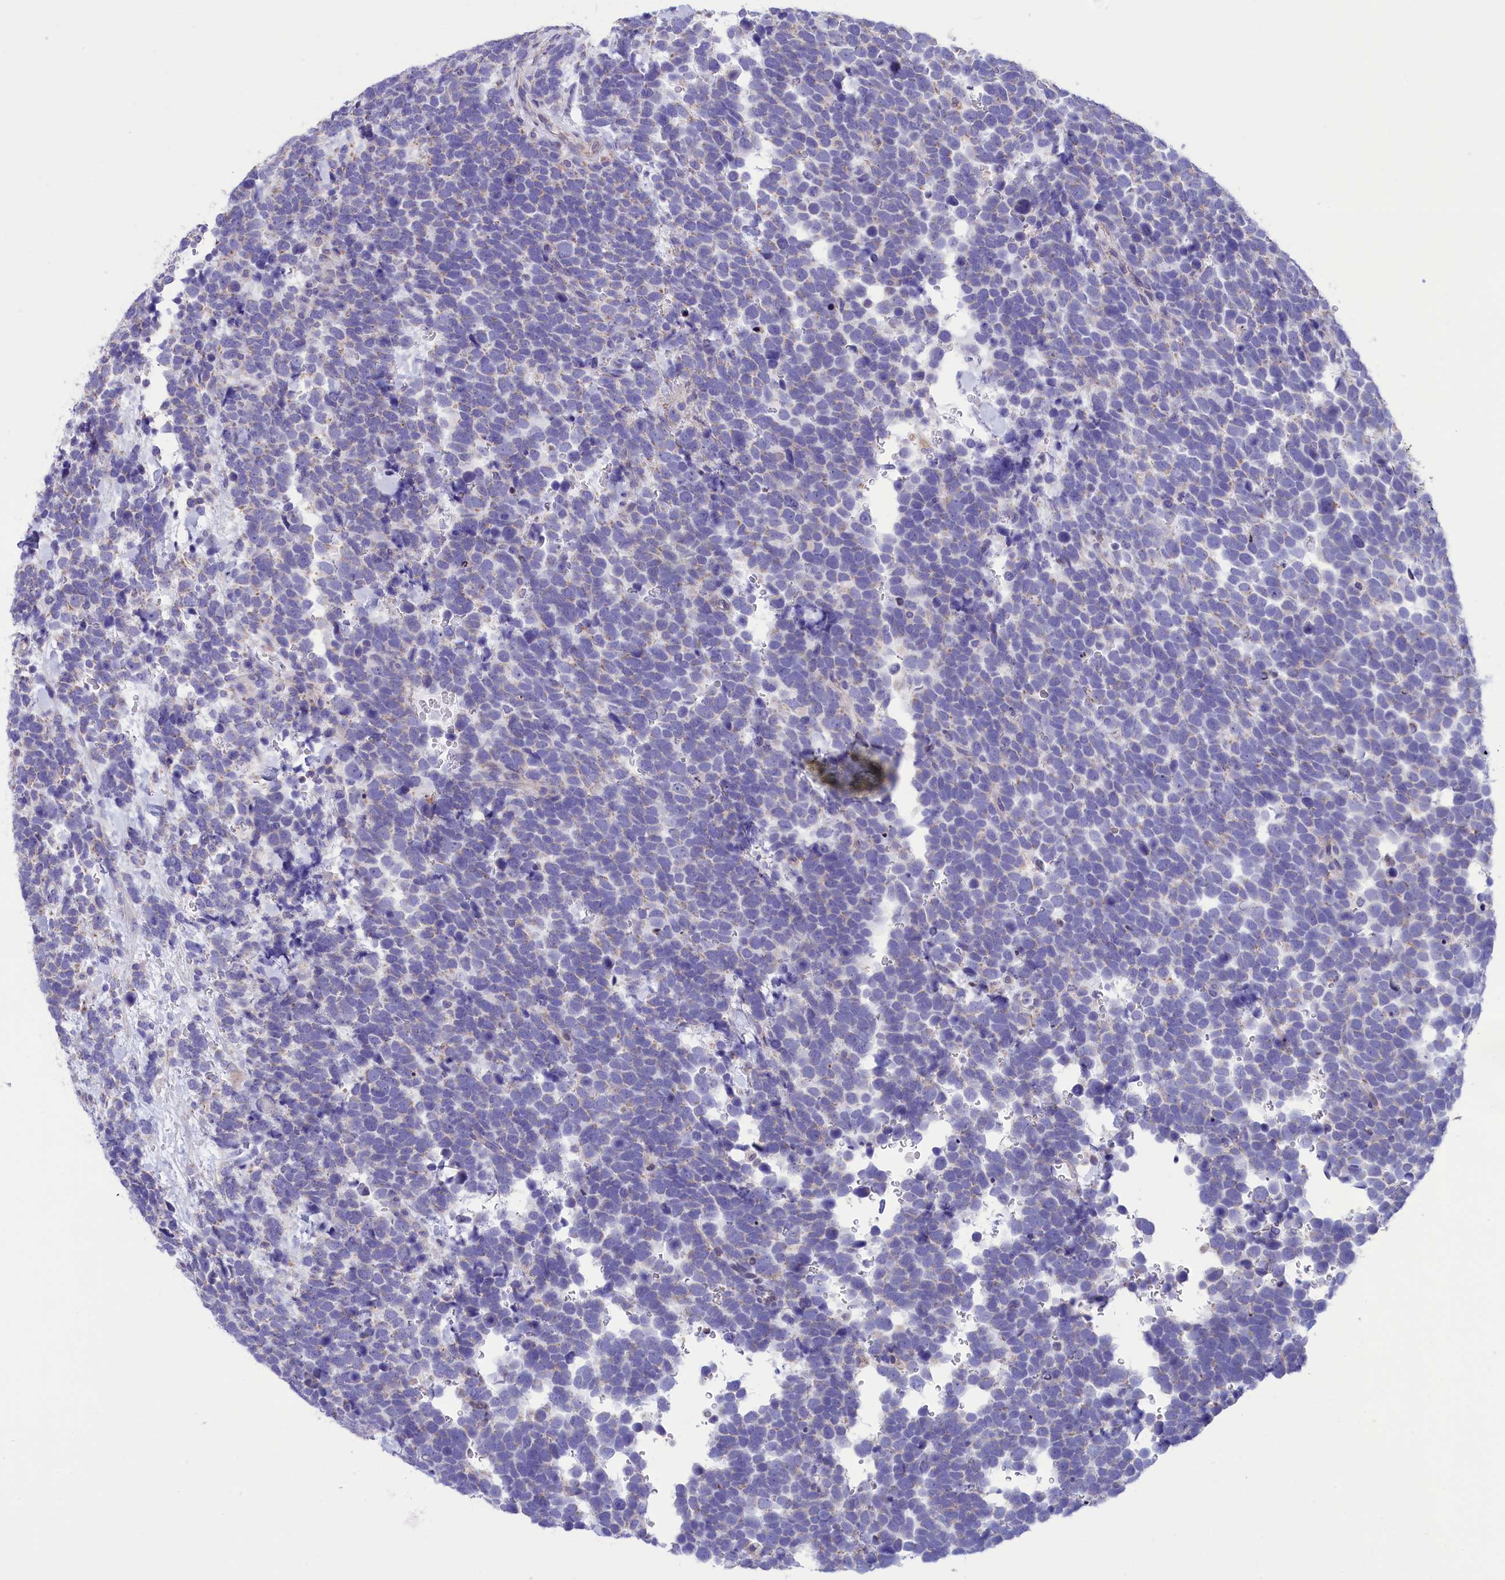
{"staining": {"intensity": "negative", "quantity": "none", "location": "none"}, "tissue": "urothelial cancer", "cell_type": "Tumor cells", "image_type": "cancer", "snomed": [{"axis": "morphology", "description": "Urothelial carcinoma, High grade"}, {"axis": "topography", "description": "Urinary bladder"}], "caption": "Immunohistochemical staining of urothelial cancer shows no significant expression in tumor cells. The staining is performed using DAB (3,3'-diaminobenzidine) brown chromogen with nuclei counter-stained in using hematoxylin.", "gene": "CYP2U1", "patient": {"sex": "female", "age": 82}}